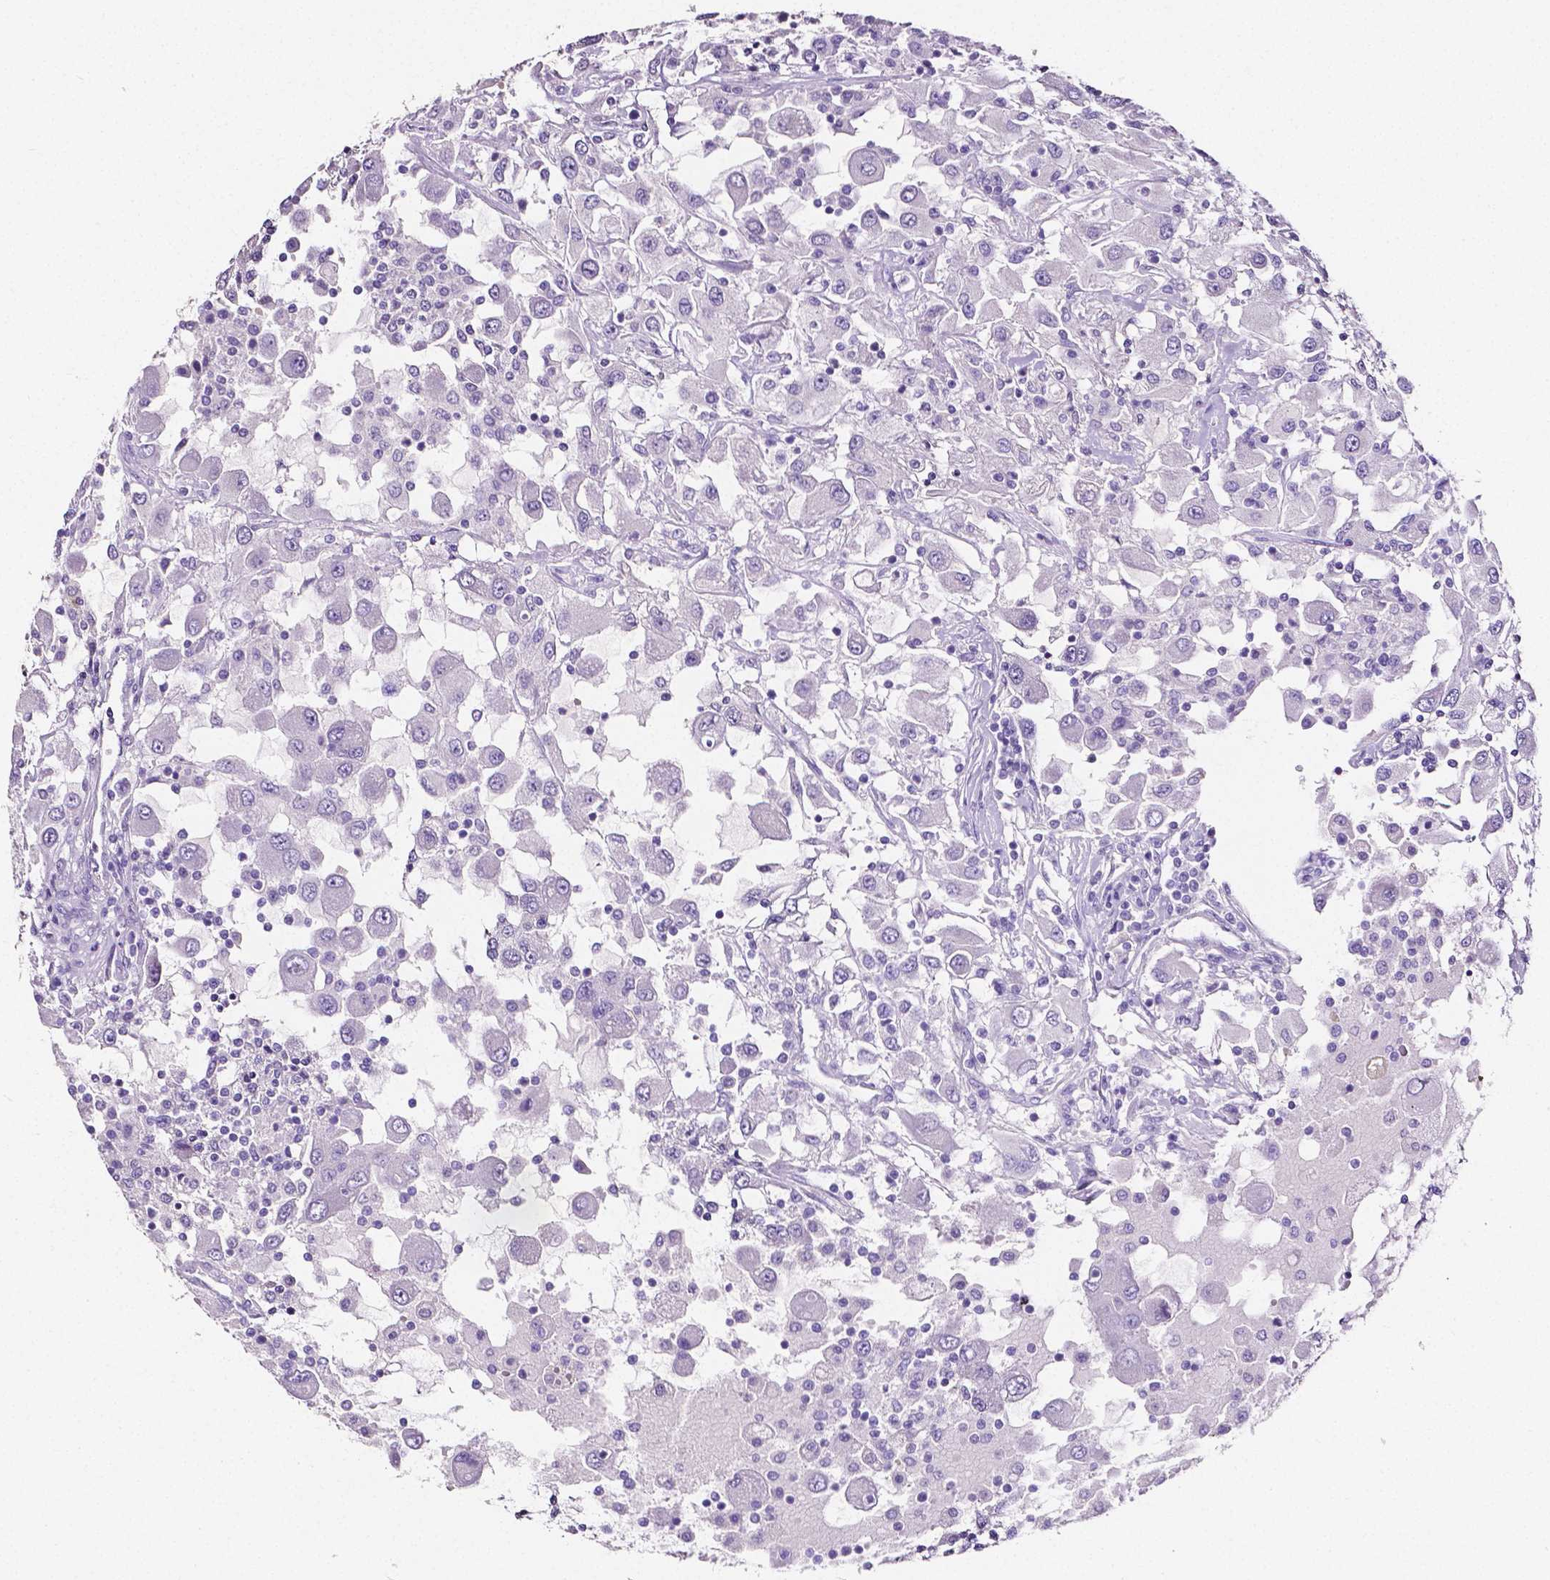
{"staining": {"intensity": "negative", "quantity": "none", "location": "none"}, "tissue": "renal cancer", "cell_type": "Tumor cells", "image_type": "cancer", "snomed": [{"axis": "morphology", "description": "Adenocarcinoma, NOS"}, {"axis": "topography", "description": "Kidney"}], "caption": "High power microscopy image of an immunohistochemistry (IHC) micrograph of adenocarcinoma (renal), revealing no significant positivity in tumor cells.", "gene": "SLC22A2", "patient": {"sex": "female", "age": 67}}